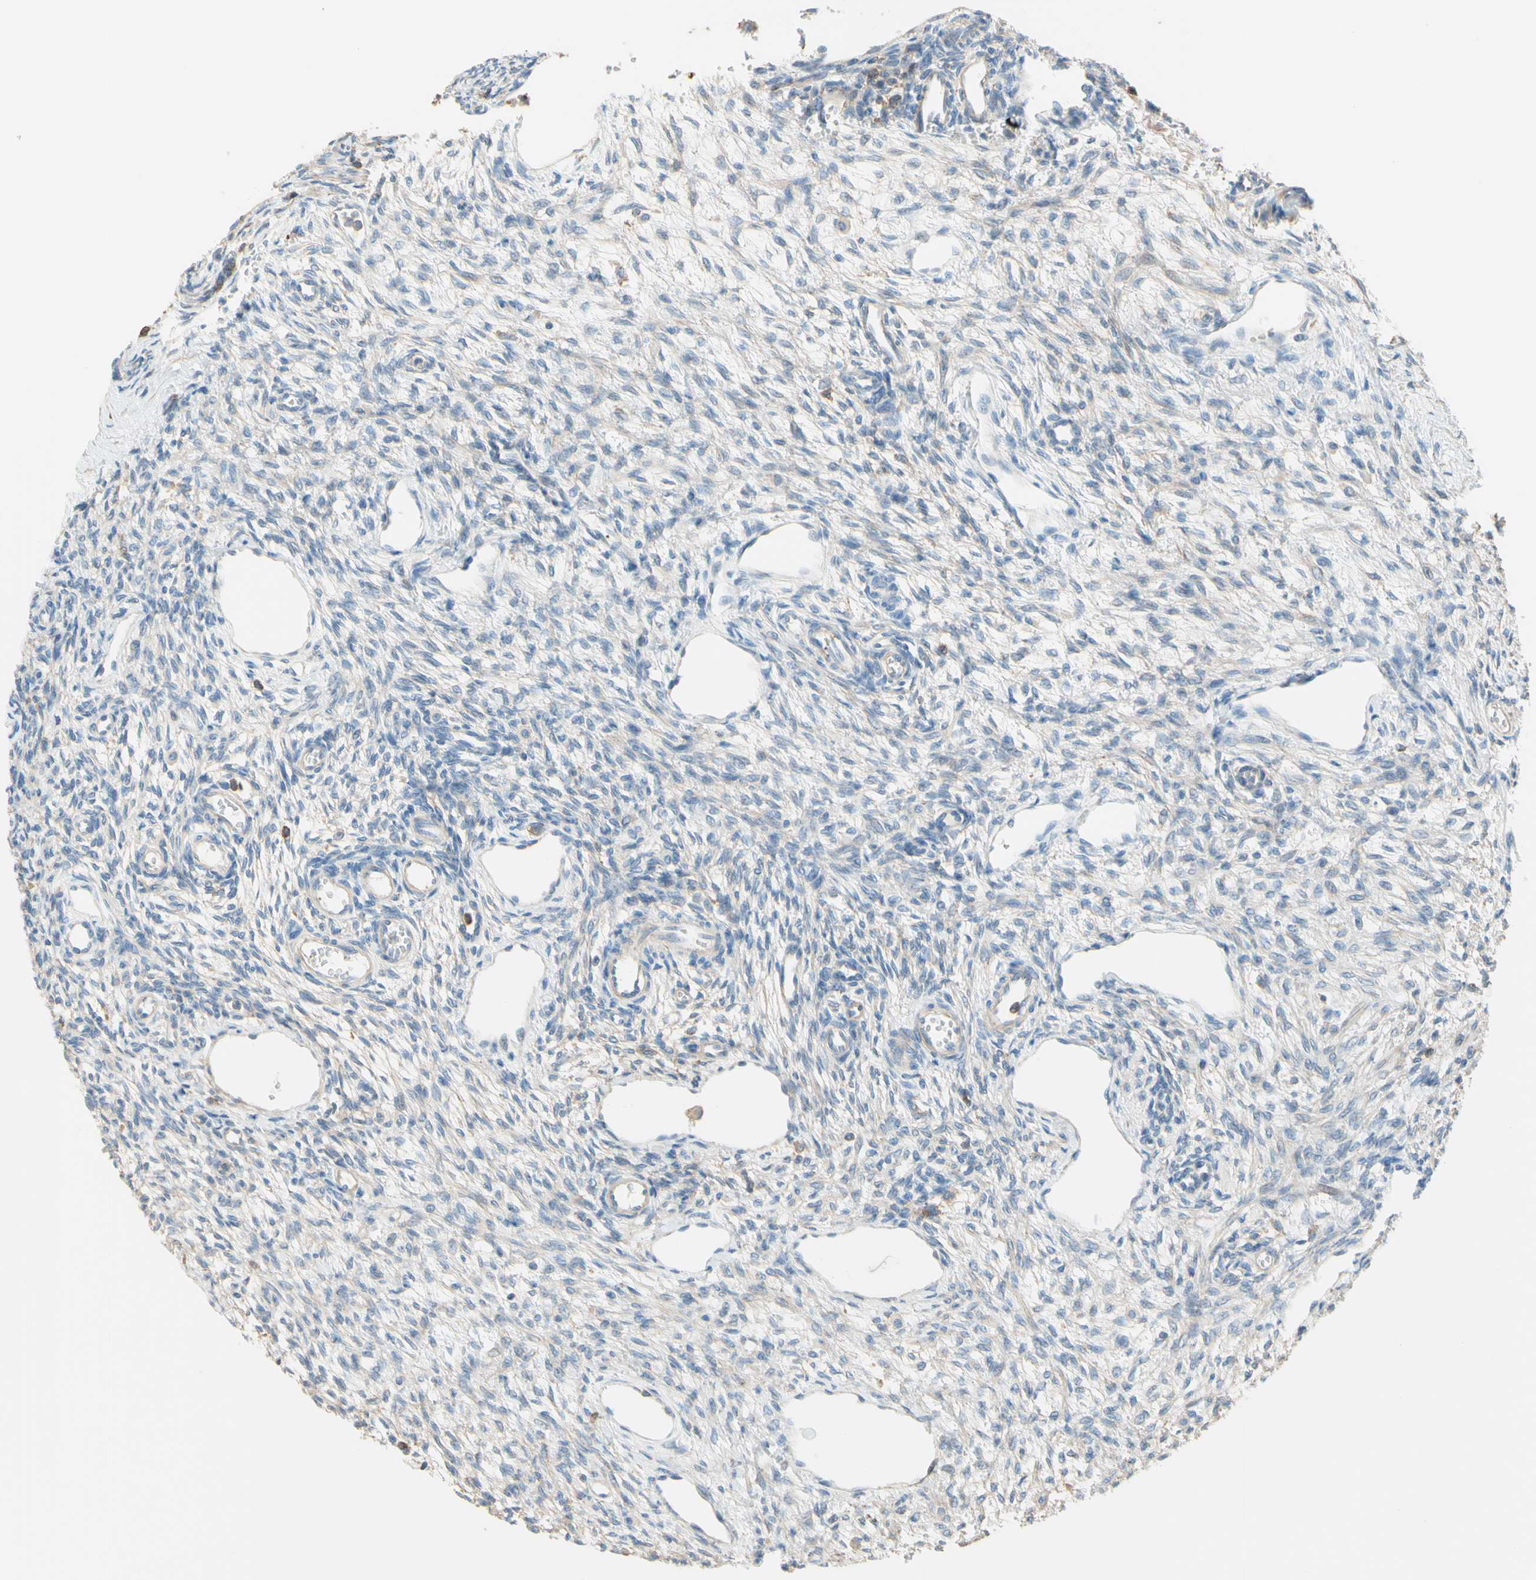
{"staining": {"intensity": "negative", "quantity": "none", "location": "none"}, "tissue": "ovary", "cell_type": "Follicle cells", "image_type": "normal", "snomed": [{"axis": "morphology", "description": "Normal tissue, NOS"}, {"axis": "topography", "description": "Ovary"}], "caption": "This is an IHC image of normal human ovary. There is no expression in follicle cells.", "gene": "SEMA4C", "patient": {"sex": "female", "age": 33}}